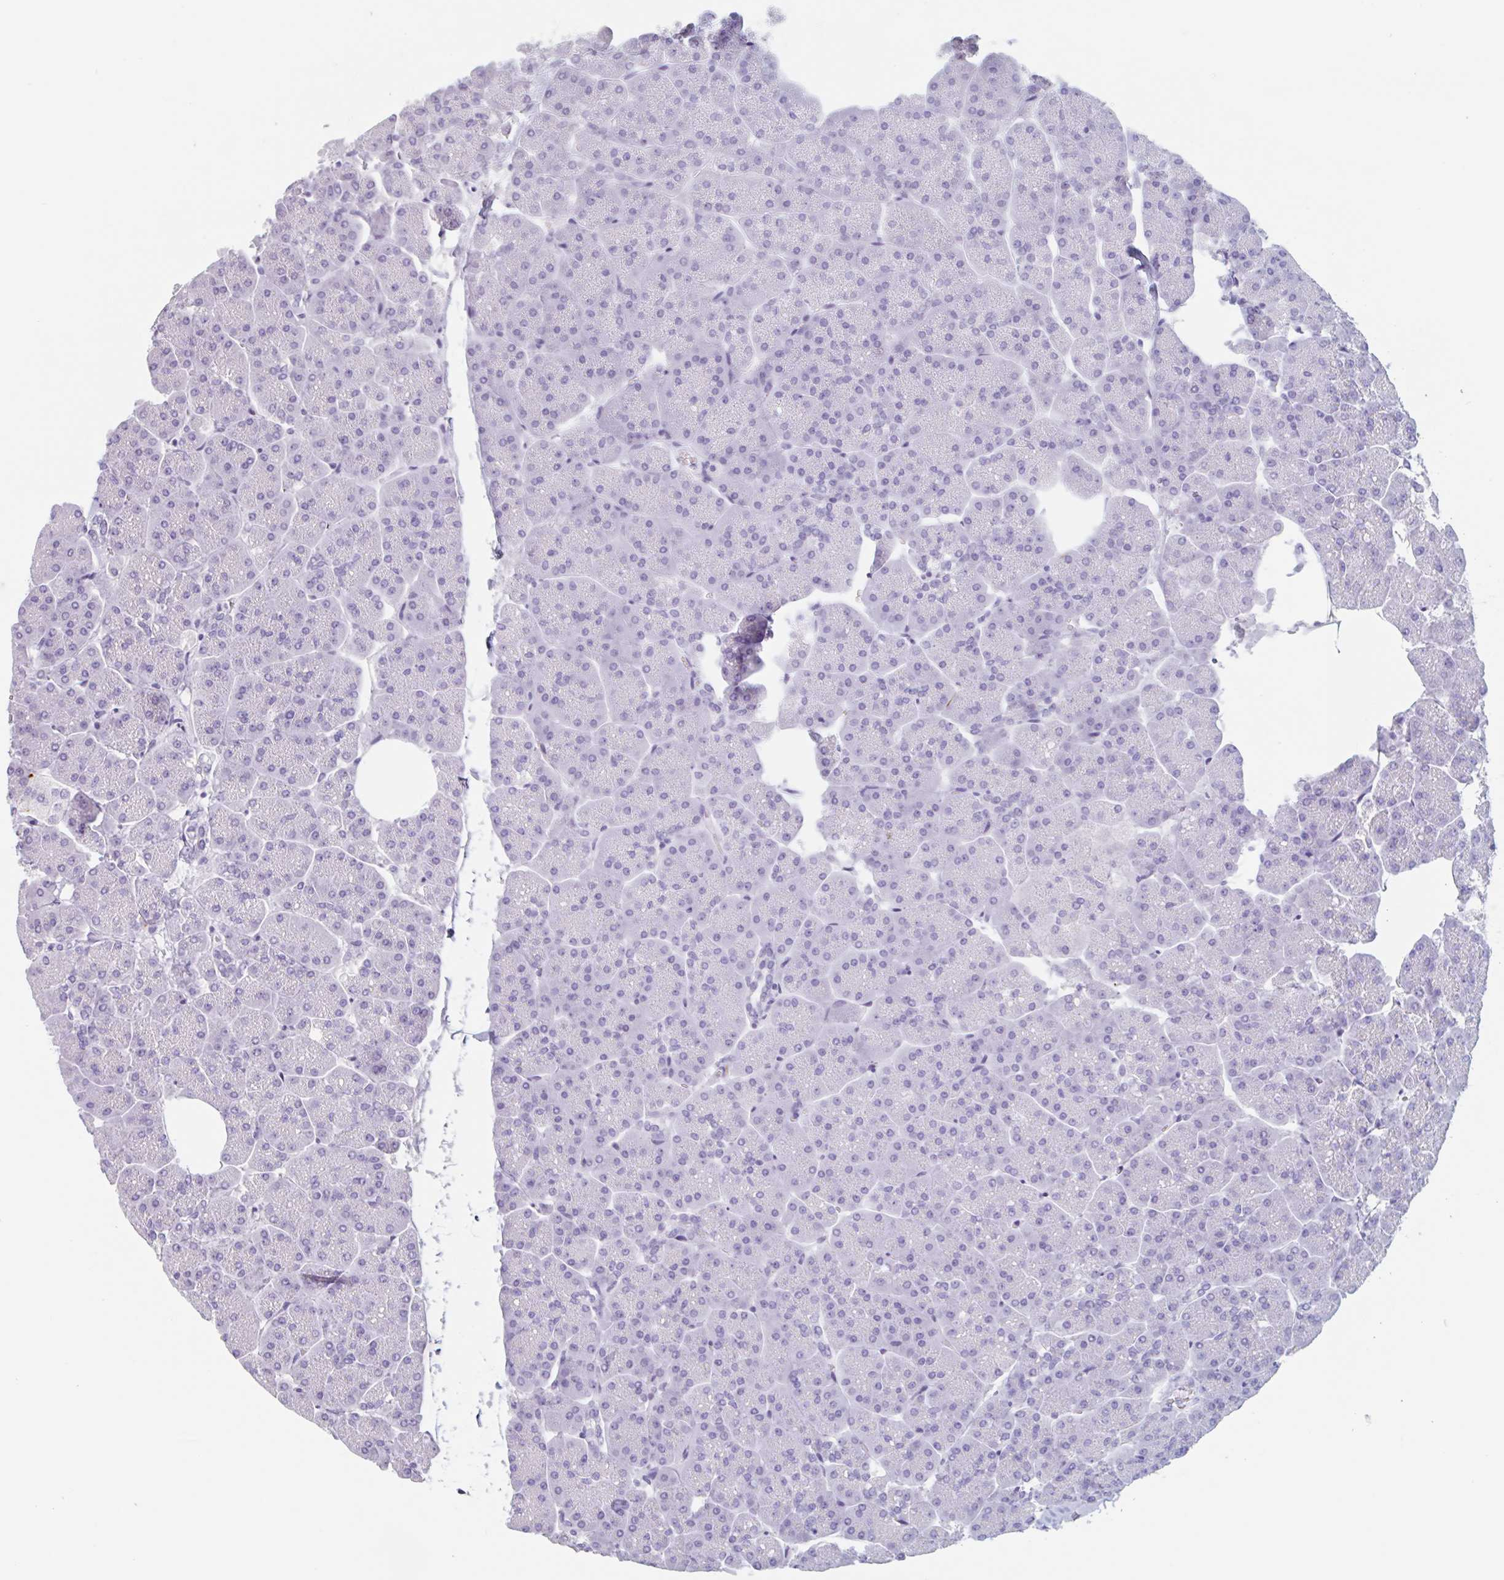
{"staining": {"intensity": "negative", "quantity": "none", "location": "none"}, "tissue": "pancreas", "cell_type": "Exocrine glandular cells", "image_type": "normal", "snomed": [{"axis": "morphology", "description": "Normal tissue, NOS"}, {"axis": "topography", "description": "Pancreas"}, {"axis": "topography", "description": "Peripheral nerve tissue"}], "caption": "IHC micrograph of unremarkable pancreas stained for a protein (brown), which demonstrates no staining in exocrine glandular cells. Brightfield microscopy of immunohistochemistry stained with DAB (brown) and hematoxylin (blue), captured at high magnification.", "gene": "EMC4", "patient": {"sex": "male", "age": 54}}